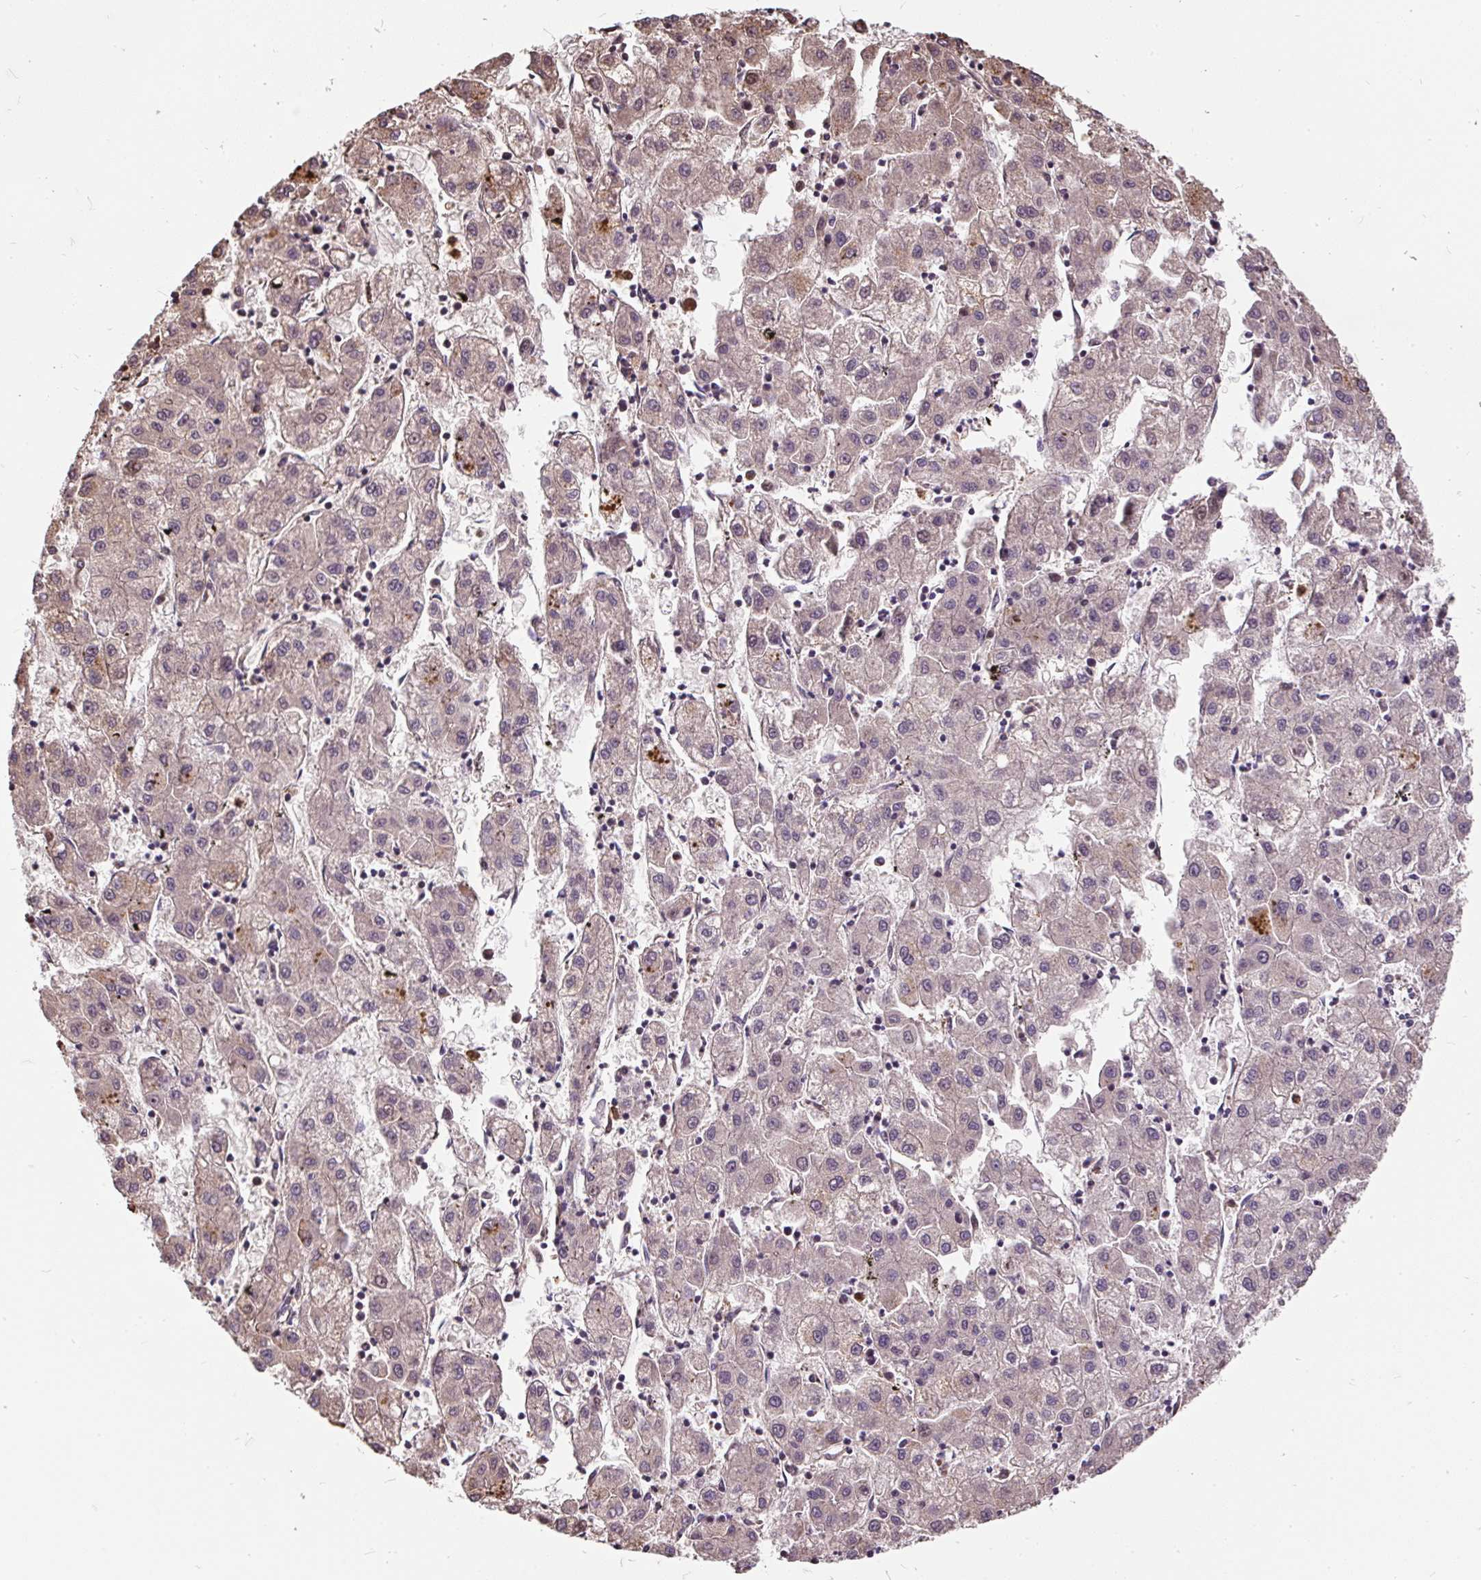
{"staining": {"intensity": "weak", "quantity": "<25%", "location": "cytoplasmic/membranous"}, "tissue": "liver cancer", "cell_type": "Tumor cells", "image_type": "cancer", "snomed": [{"axis": "morphology", "description": "Carcinoma, Hepatocellular, NOS"}, {"axis": "topography", "description": "Liver"}], "caption": "Immunohistochemistry (IHC) of hepatocellular carcinoma (liver) demonstrates no expression in tumor cells.", "gene": "PUS7L", "patient": {"sex": "male", "age": 72}}